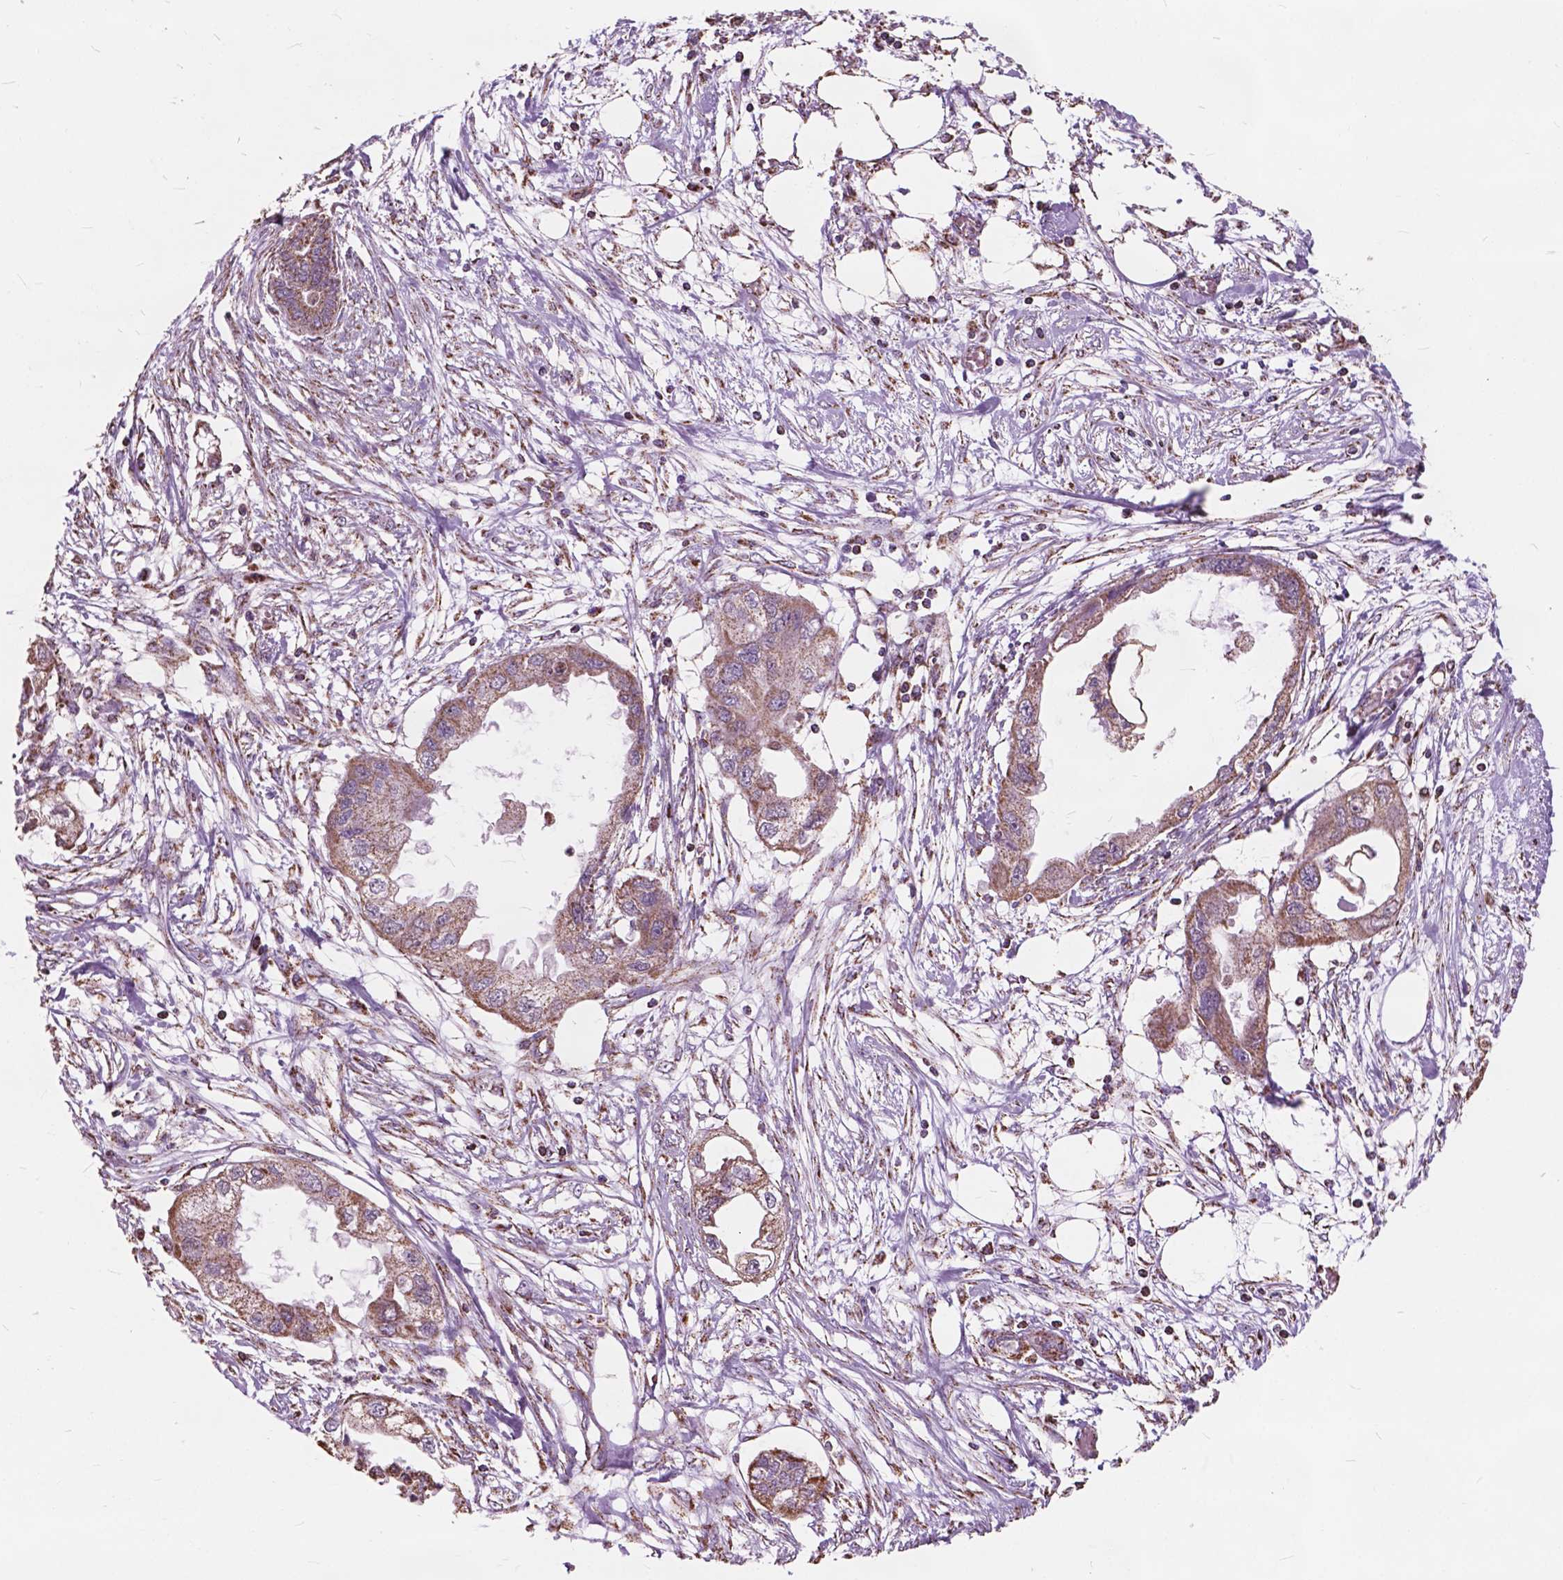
{"staining": {"intensity": "moderate", "quantity": ">75%", "location": "cytoplasmic/membranous"}, "tissue": "endometrial cancer", "cell_type": "Tumor cells", "image_type": "cancer", "snomed": [{"axis": "morphology", "description": "Adenocarcinoma, NOS"}, {"axis": "morphology", "description": "Adenocarcinoma, metastatic, NOS"}, {"axis": "topography", "description": "Adipose tissue"}, {"axis": "topography", "description": "Endometrium"}], "caption": "Protein expression analysis of human endometrial adenocarcinoma reveals moderate cytoplasmic/membranous expression in about >75% of tumor cells.", "gene": "SCOC", "patient": {"sex": "female", "age": 67}}